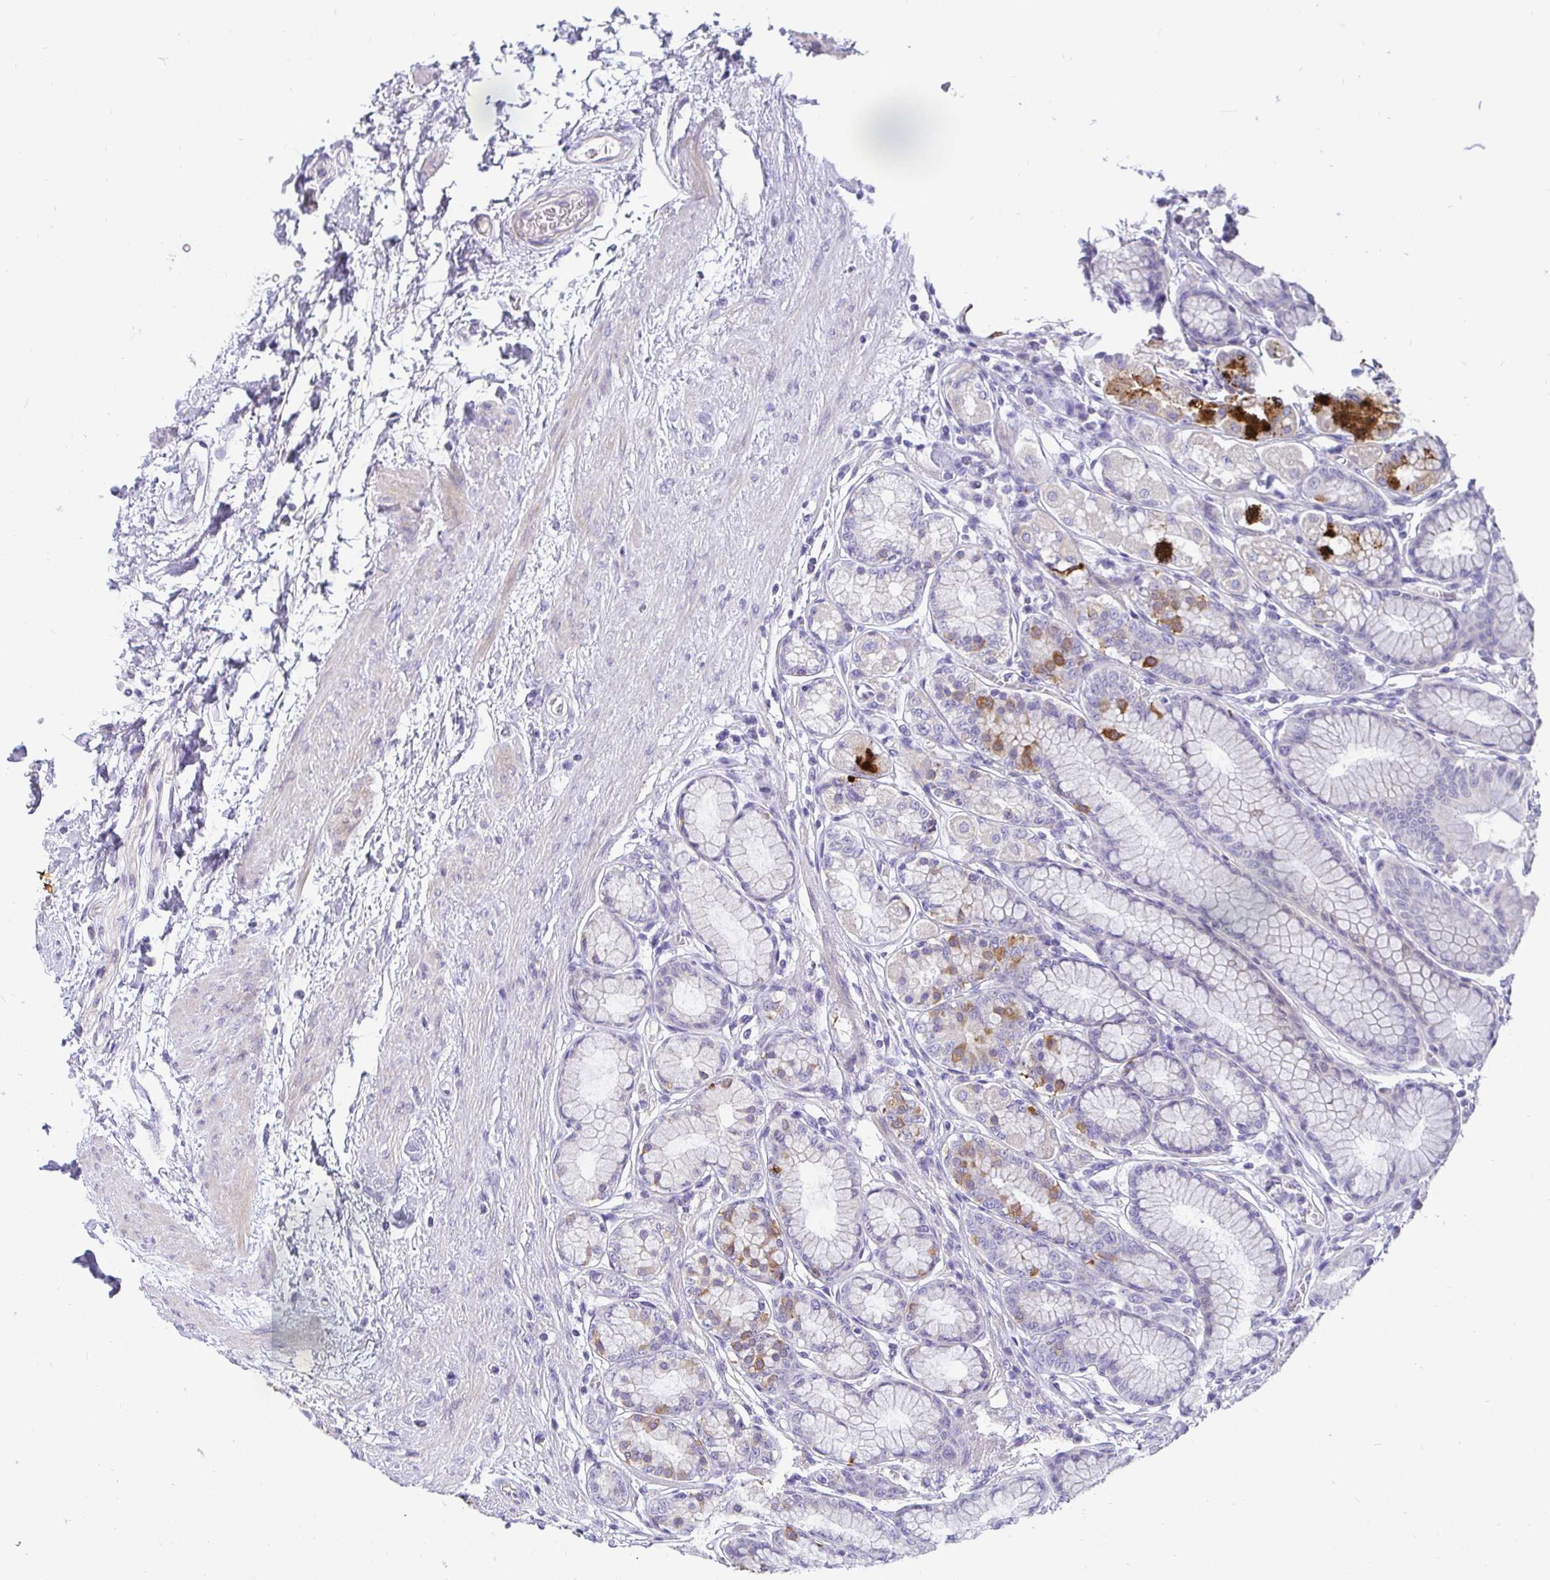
{"staining": {"intensity": "strong", "quantity": "<25%", "location": "cytoplasmic/membranous"}, "tissue": "stomach", "cell_type": "Glandular cells", "image_type": "normal", "snomed": [{"axis": "morphology", "description": "Normal tissue, NOS"}, {"axis": "topography", "description": "Stomach"}, {"axis": "topography", "description": "Stomach, lower"}], "caption": "A medium amount of strong cytoplasmic/membranous staining is appreciated in approximately <25% of glandular cells in normal stomach. (Brightfield microscopy of DAB IHC at high magnification).", "gene": "AK5", "patient": {"sex": "male", "age": 76}}